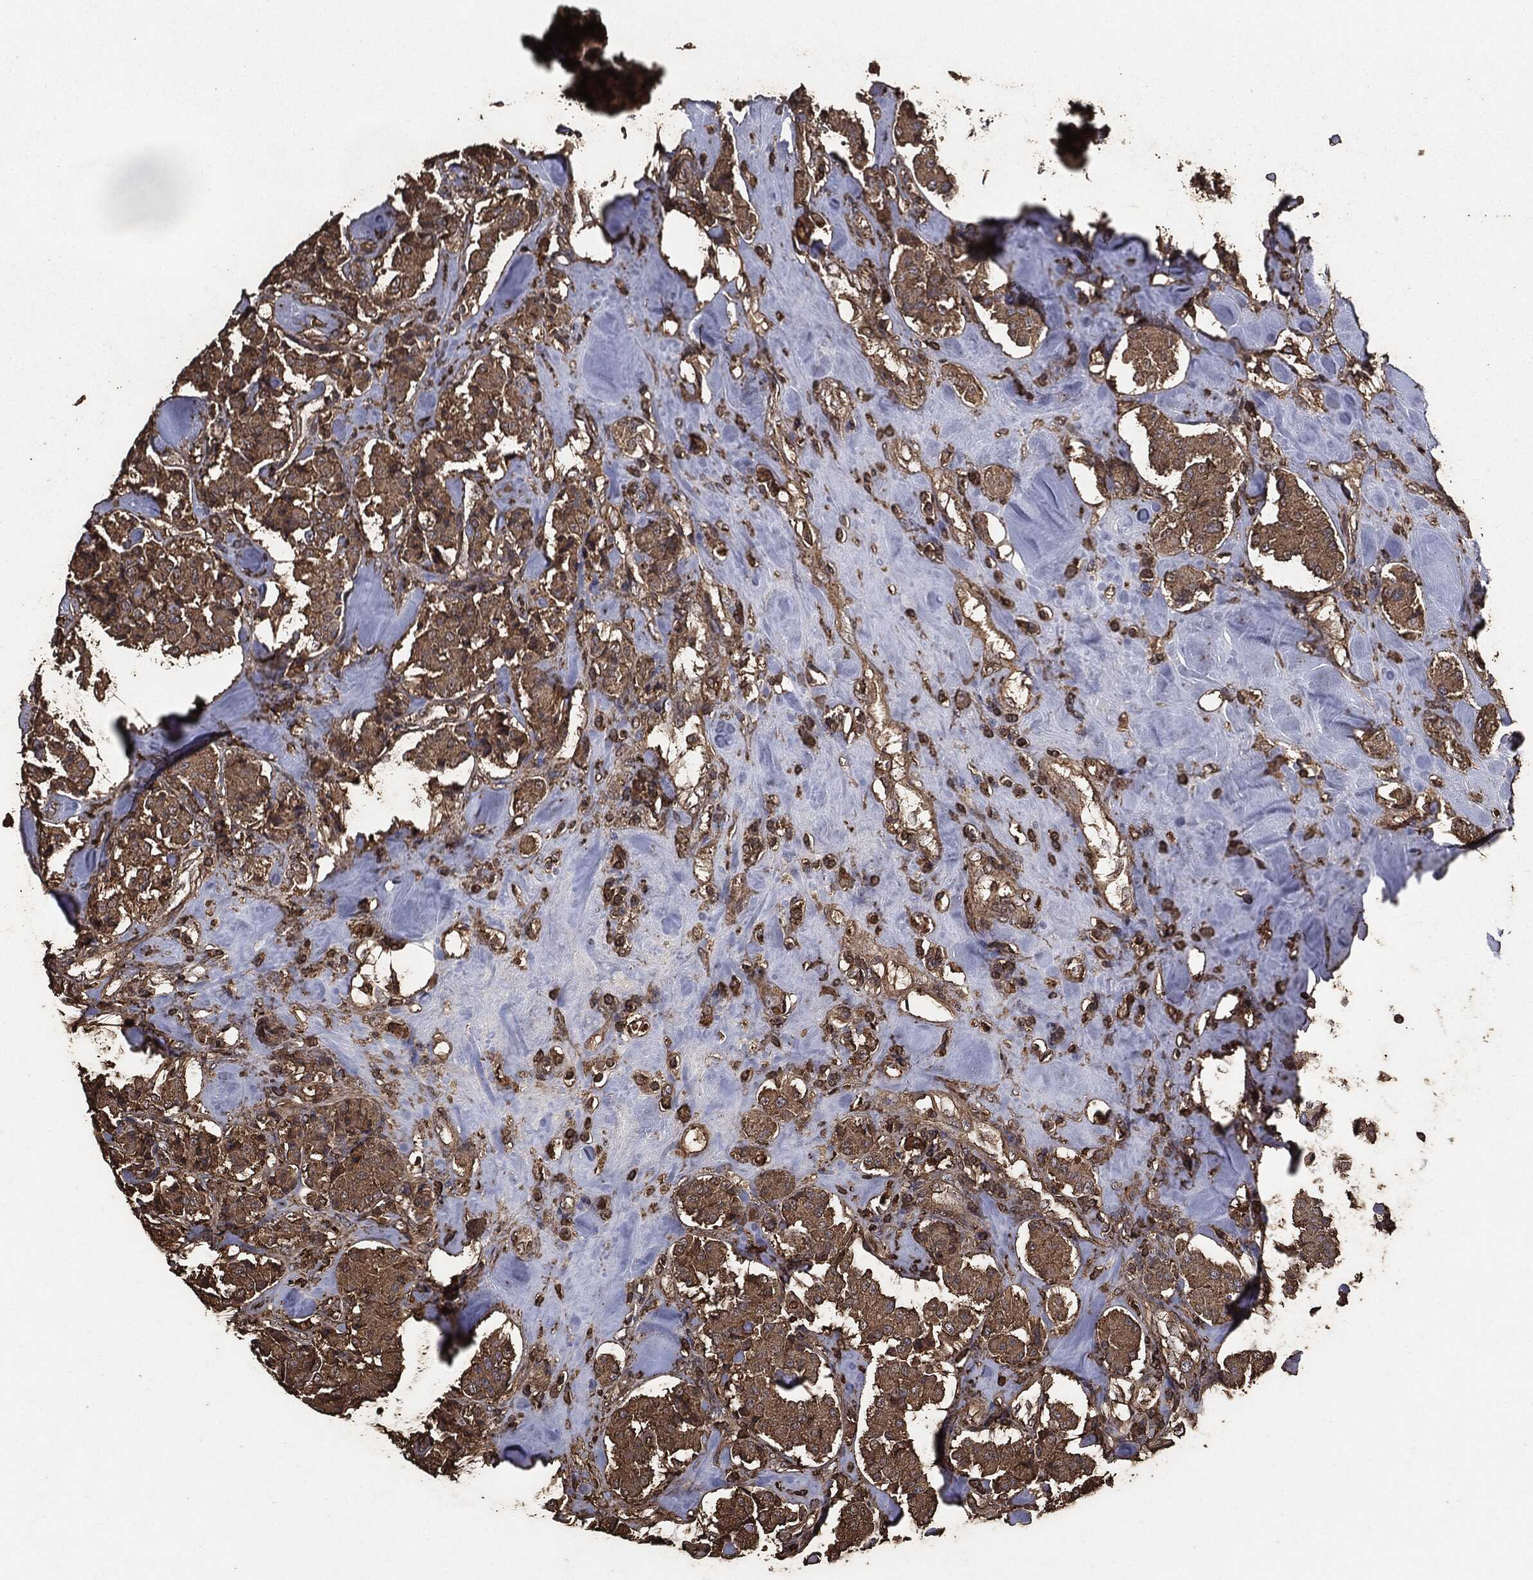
{"staining": {"intensity": "moderate", "quantity": ">75%", "location": "cytoplasmic/membranous"}, "tissue": "carcinoid", "cell_type": "Tumor cells", "image_type": "cancer", "snomed": [{"axis": "morphology", "description": "Carcinoid, malignant, NOS"}, {"axis": "topography", "description": "Pancreas"}], "caption": "Immunohistochemistry (IHC) of carcinoid (malignant) displays medium levels of moderate cytoplasmic/membranous staining in about >75% of tumor cells.", "gene": "MTOR", "patient": {"sex": "male", "age": 41}}